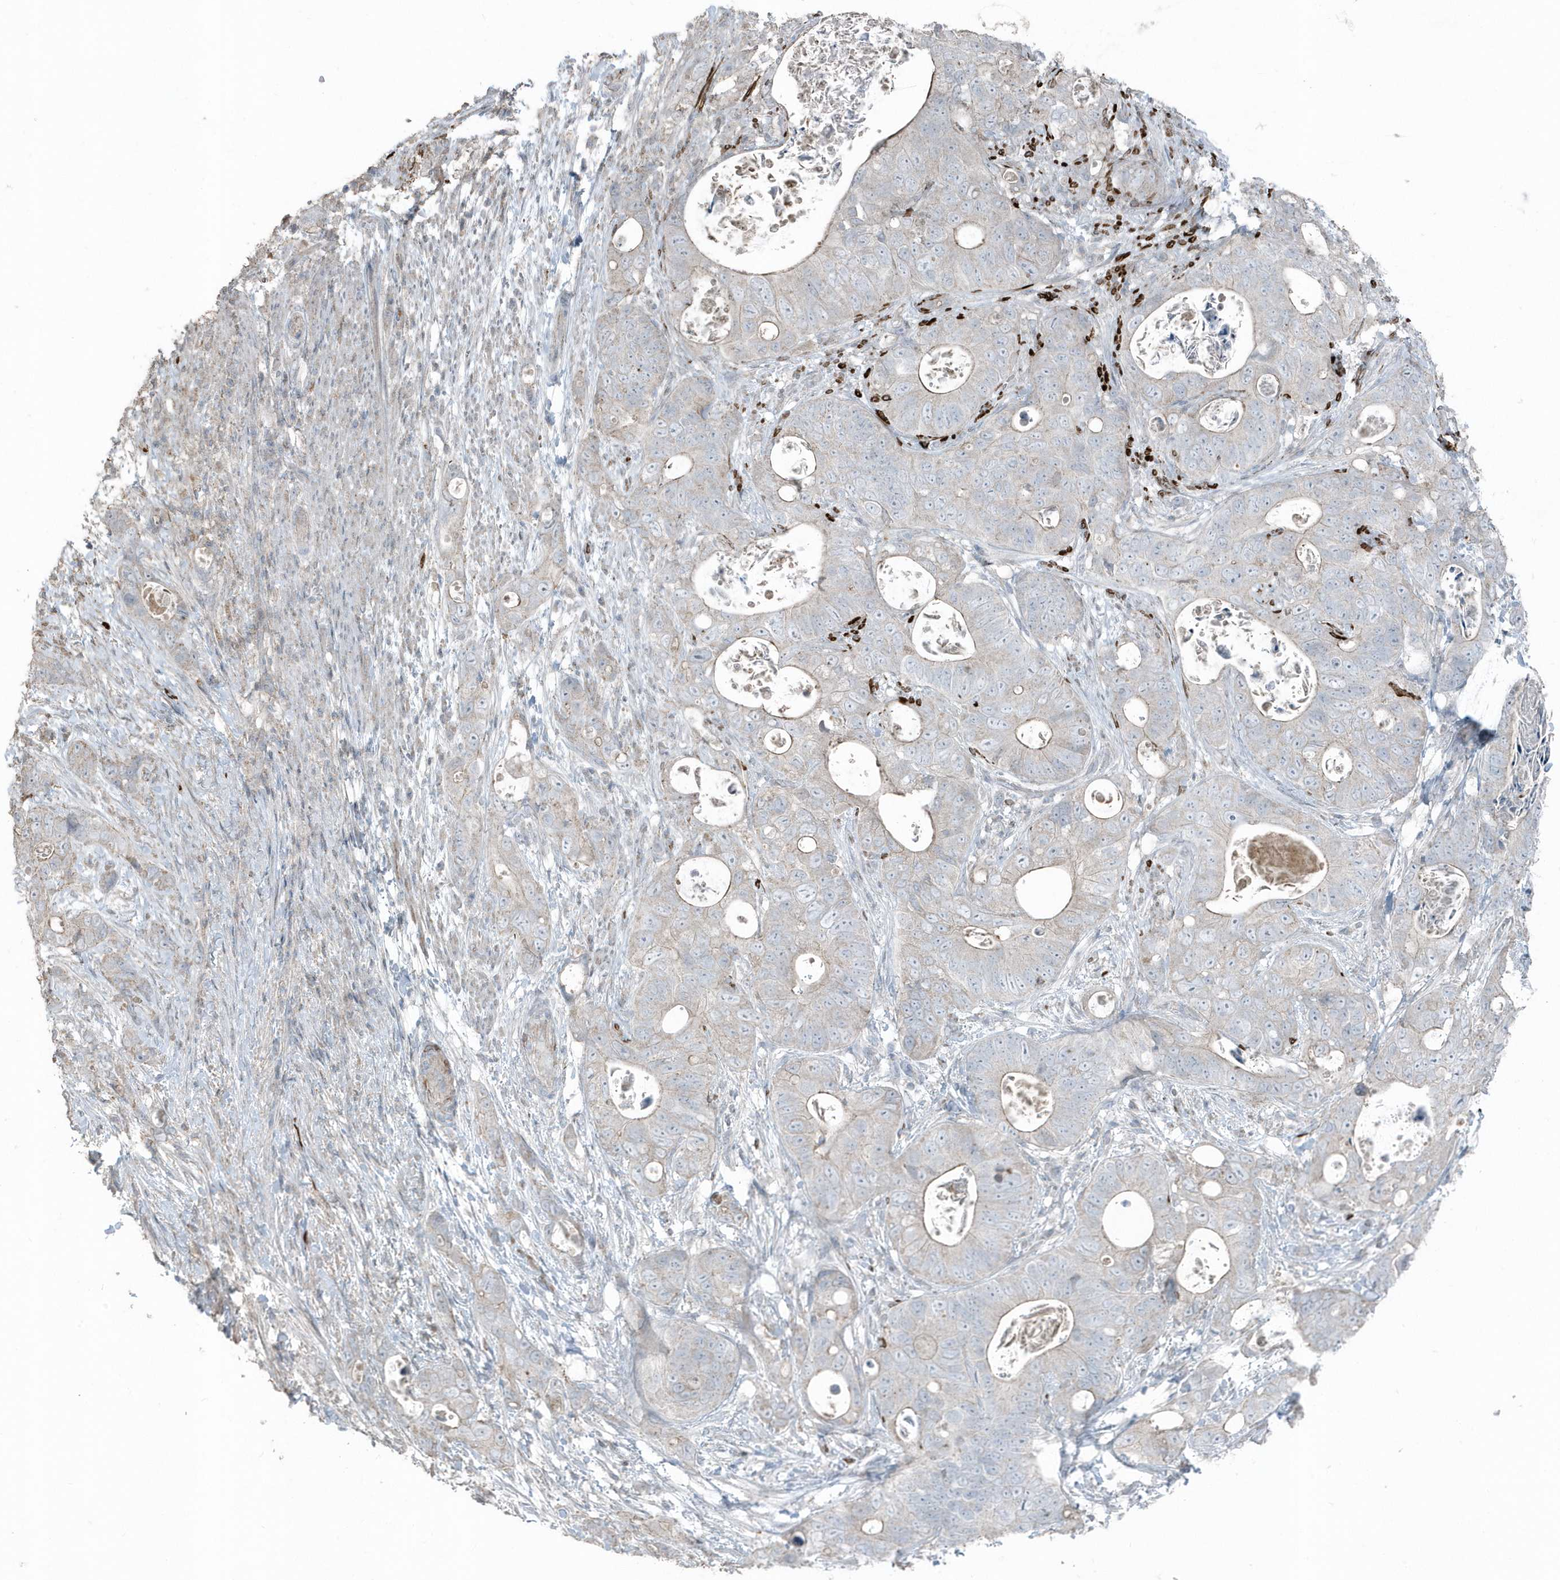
{"staining": {"intensity": "negative", "quantity": "none", "location": "none"}, "tissue": "stomach cancer", "cell_type": "Tumor cells", "image_type": "cancer", "snomed": [{"axis": "morphology", "description": "Adenocarcinoma, NOS"}, {"axis": "topography", "description": "Stomach"}], "caption": "Stomach cancer was stained to show a protein in brown. There is no significant staining in tumor cells.", "gene": "ACTC1", "patient": {"sex": "female", "age": 89}}